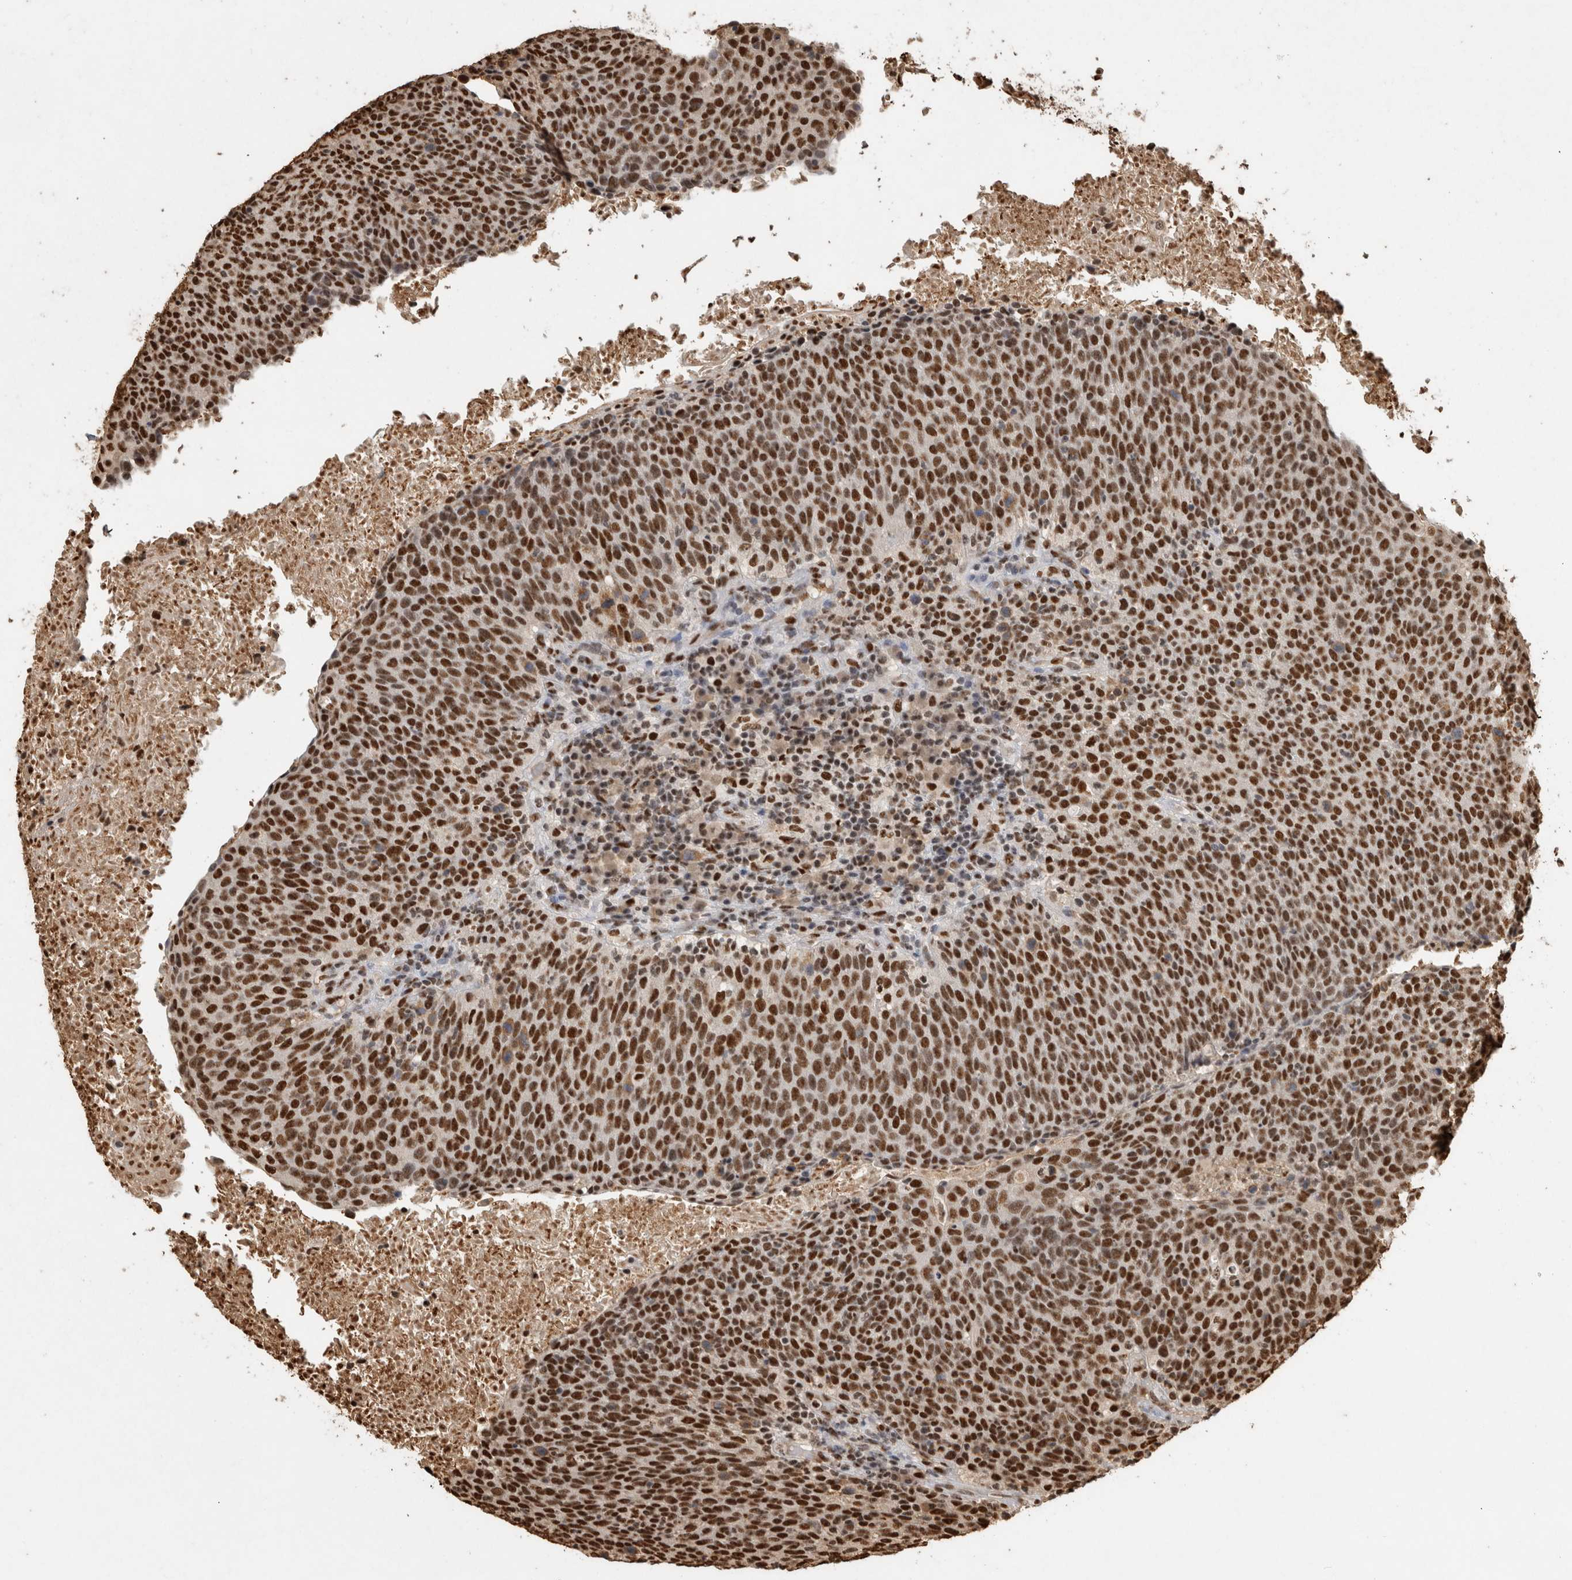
{"staining": {"intensity": "strong", "quantity": ">75%", "location": "nuclear"}, "tissue": "head and neck cancer", "cell_type": "Tumor cells", "image_type": "cancer", "snomed": [{"axis": "morphology", "description": "Squamous cell carcinoma, NOS"}, {"axis": "morphology", "description": "Squamous cell carcinoma, metastatic, NOS"}, {"axis": "topography", "description": "Lymph node"}, {"axis": "topography", "description": "Head-Neck"}], "caption": "Immunohistochemistry (DAB) staining of squamous cell carcinoma (head and neck) demonstrates strong nuclear protein expression in approximately >75% of tumor cells.", "gene": "RAD50", "patient": {"sex": "male", "age": 62}}